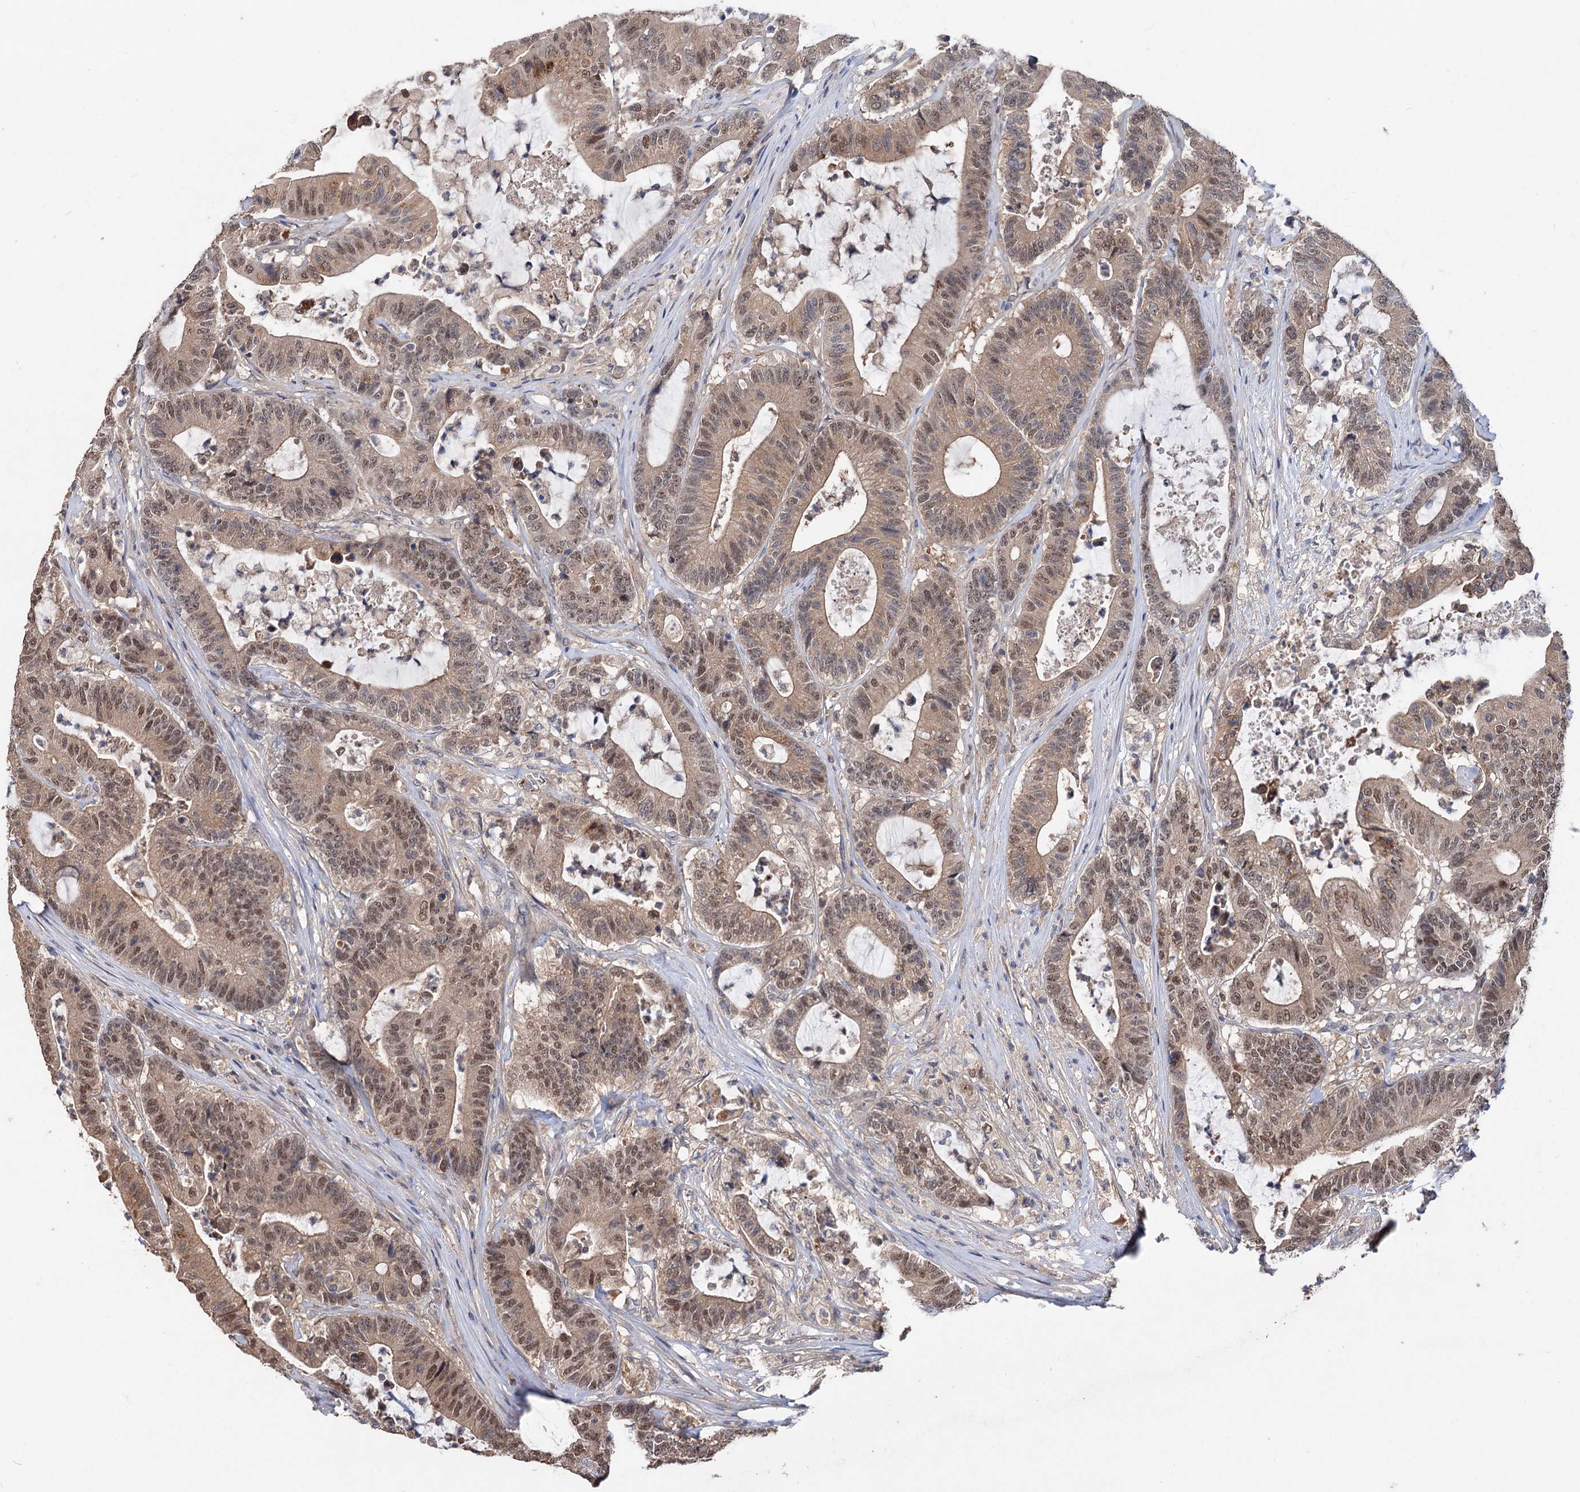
{"staining": {"intensity": "moderate", "quantity": ">75%", "location": "cytoplasmic/membranous,nuclear"}, "tissue": "colorectal cancer", "cell_type": "Tumor cells", "image_type": "cancer", "snomed": [{"axis": "morphology", "description": "Adenocarcinoma, NOS"}, {"axis": "topography", "description": "Colon"}], "caption": "Immunohistochemistry (IHC) (DAB) staining of human adenocarcinoma (colorectal) exhibits moderate cytoplasmic/membranous and nuclear protein expression in approximately >75% of tumor cells.", "gene": "NUDCD2", "patient": {"sex": "female", "age": 84}}